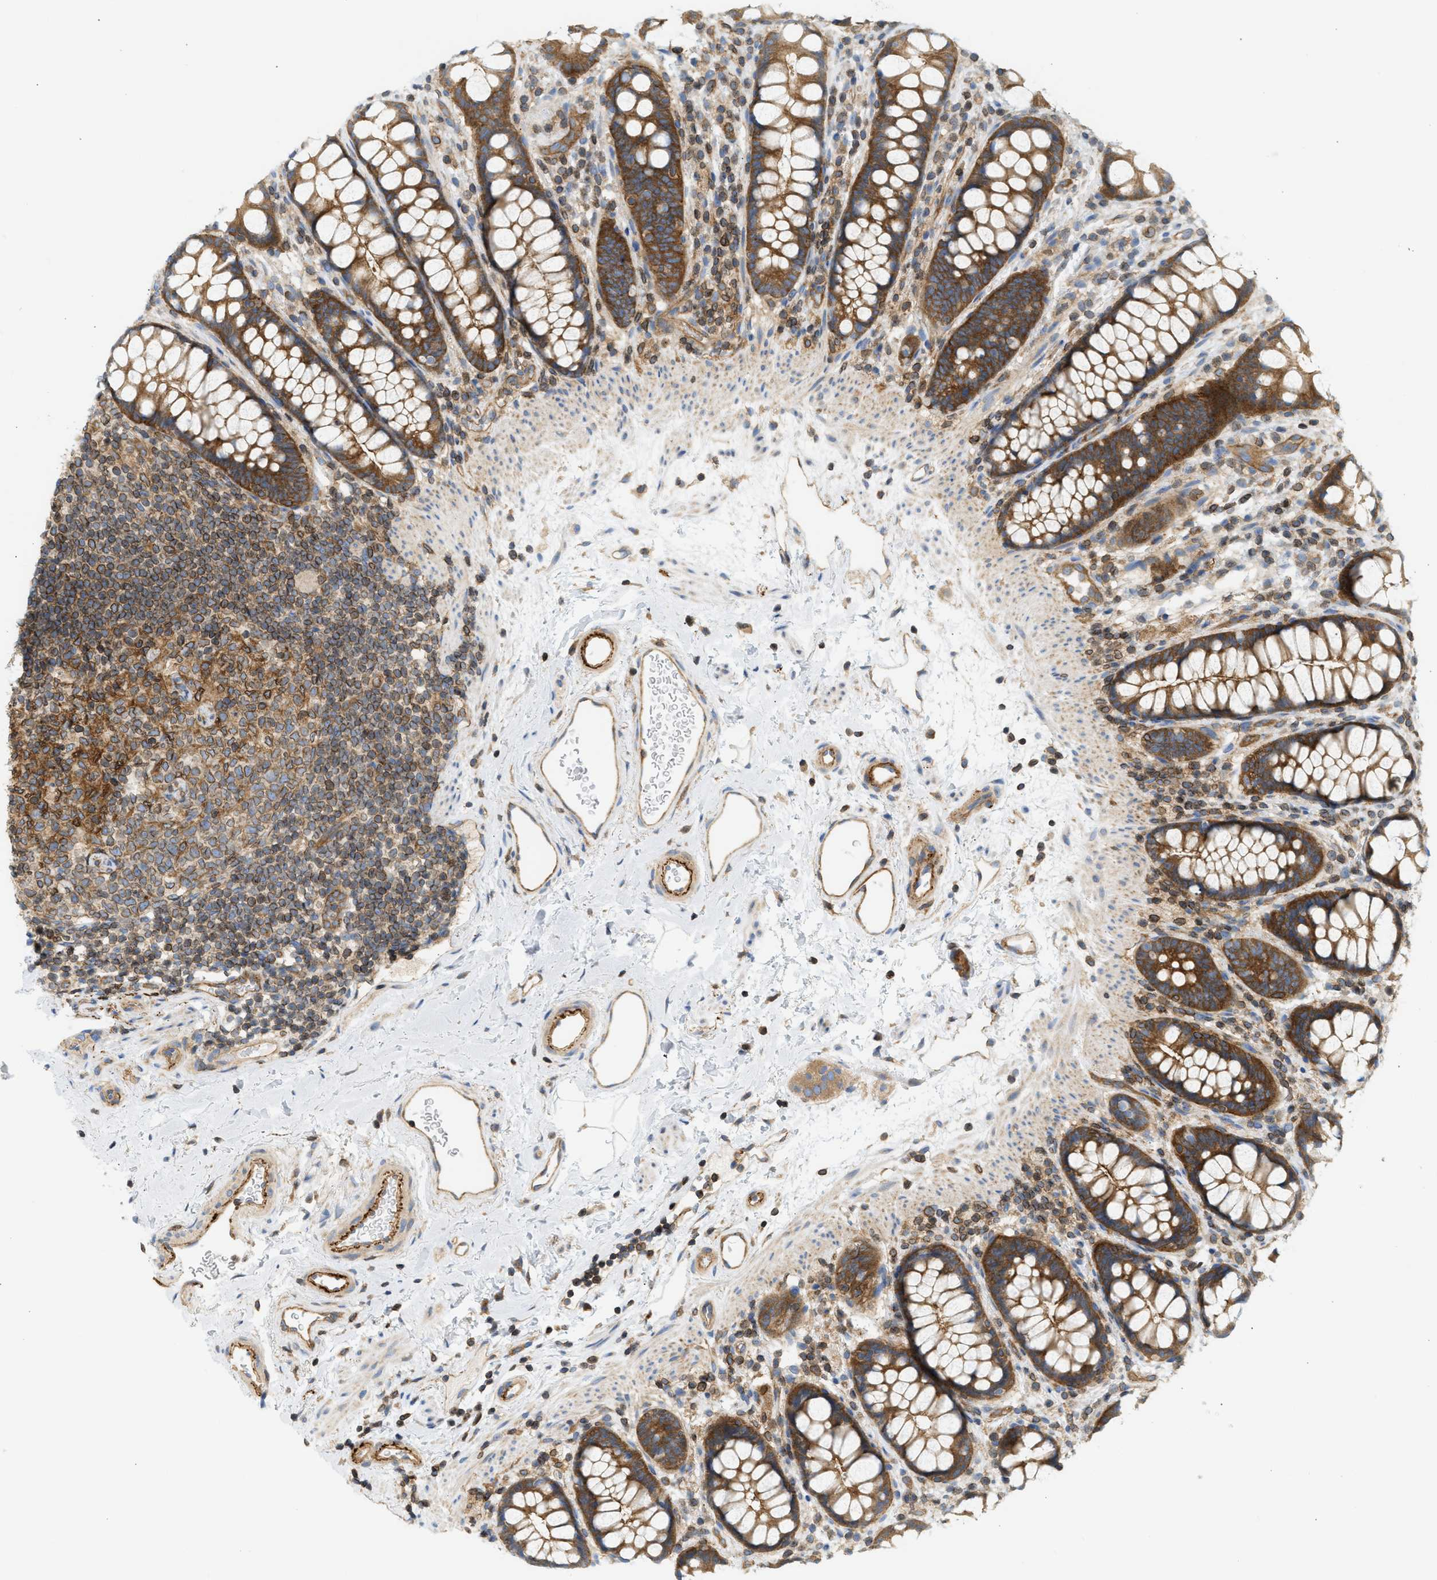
{"staining": {"intensity": "strong", "quantity": ">75%", "location": "cytoplasmic/membranous"}, "tissue": "rectum", "cell_type": "Glandular cells", "image_type": "normal", "snomed": [{"axis": "morphology", "description": "Normal tissue, NOS"}, {"axis": "topography", "description": "Rectum"}], "caption": "Glandular cells exhibit high levels of strong cytoplasmic/membranous positivity in about >75% of cells in normal human rectum.", "gene": "STRN", "patient": {"sex": "female", "age": 65}}